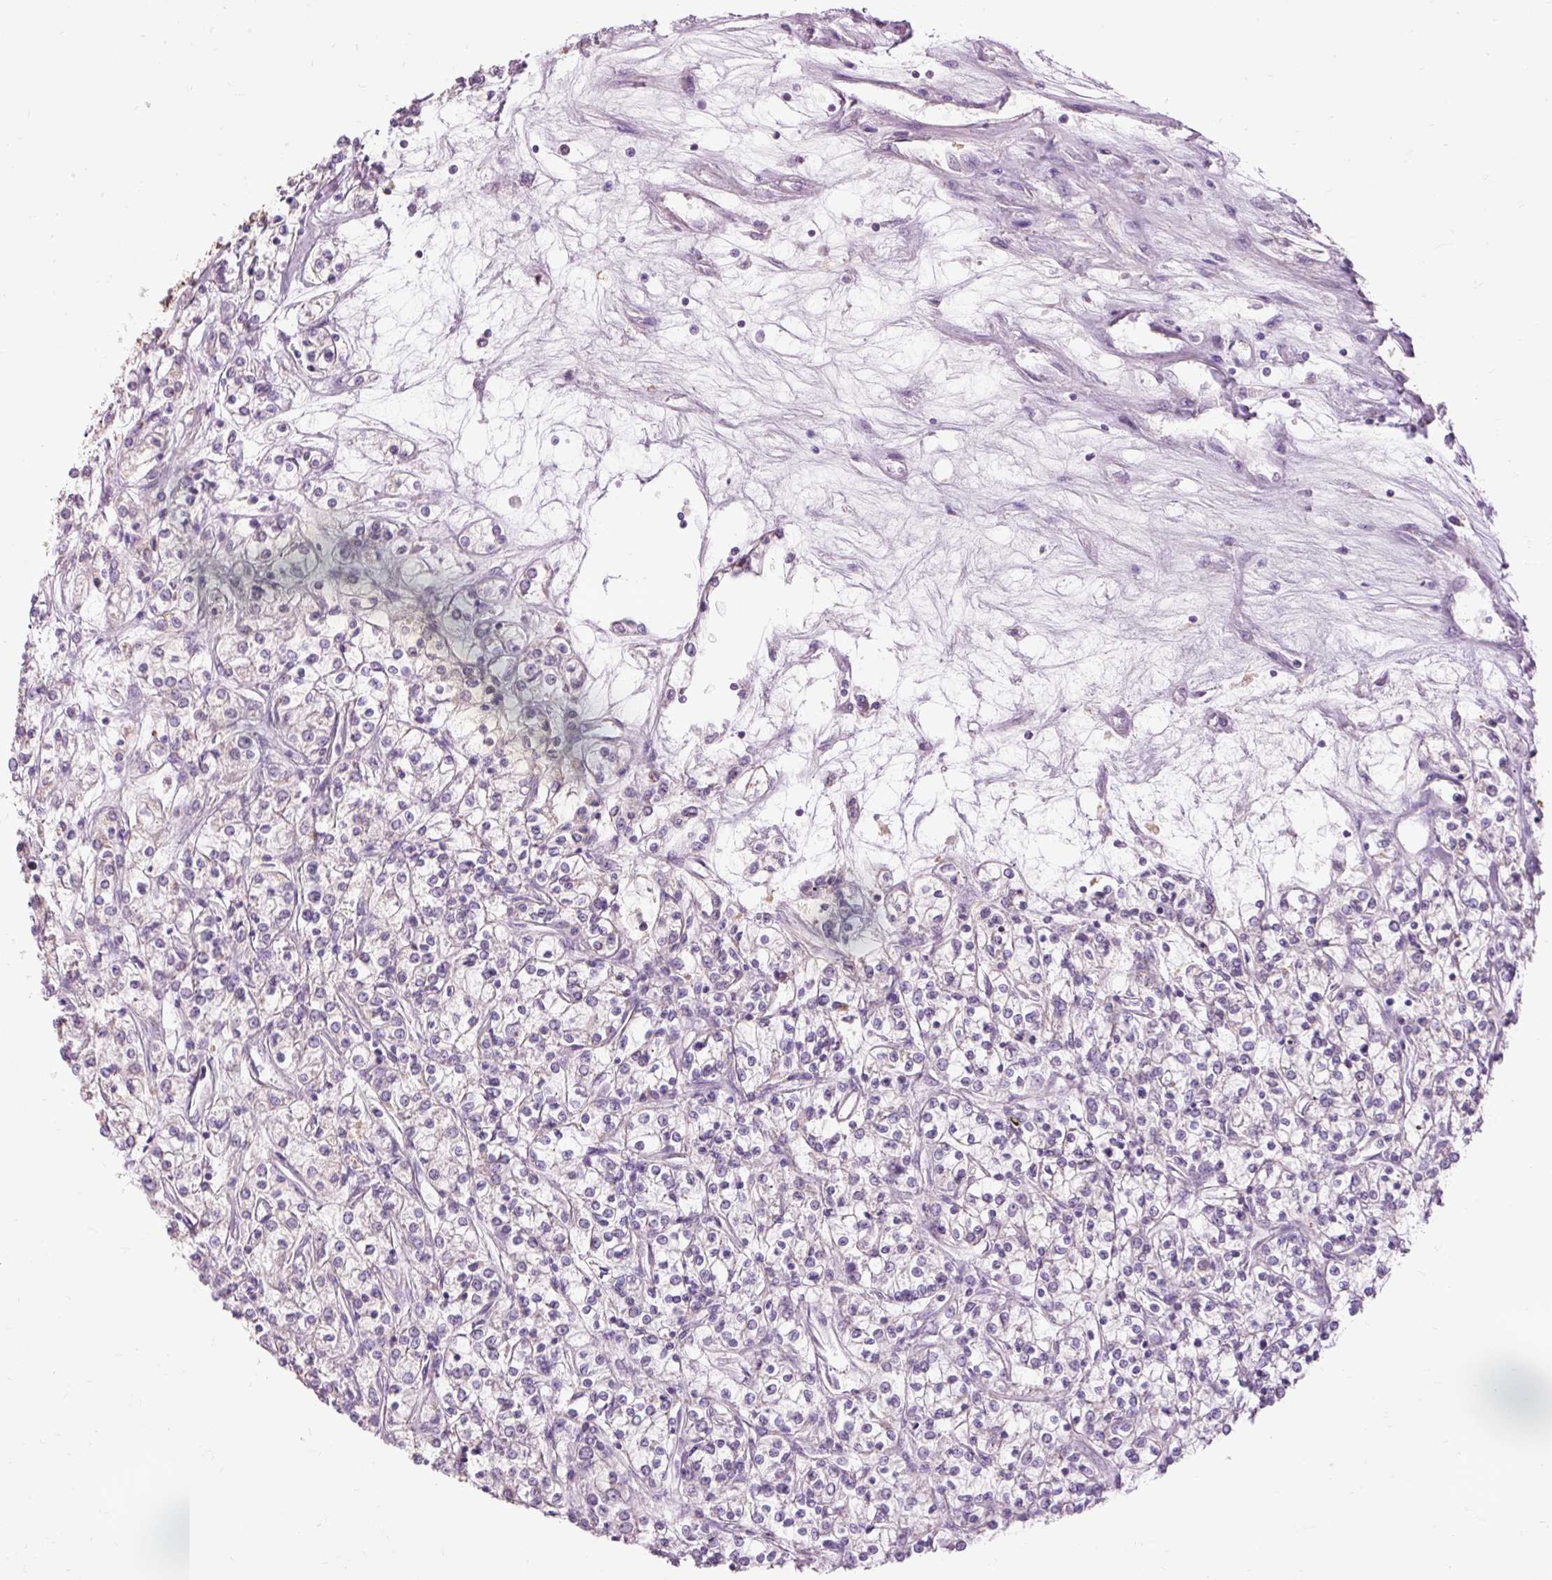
{"staining": {"intensity": "negative", "quantity": "none", "location": "none"}, "tissue": "renal cancer", "cell_type": "Tumor cells", "image_type": "cancer", "snomed": [{"axis": "morphology", "description": "Adenocarcinoma, NOS"}, {"axis": "topography", "description": "Kidney"}], "caption": "Tumor cells are negative for protein expression in human renal cancer (adenocarcinoma). Brightfield microscopy of IHC stained with DAB (3,3'-diaminobenzidine) (brown) and hematoxylin (blue), captured at high magnification.", "gene": "PRDX5", "patient": {"sex": "female", "age": 59}}